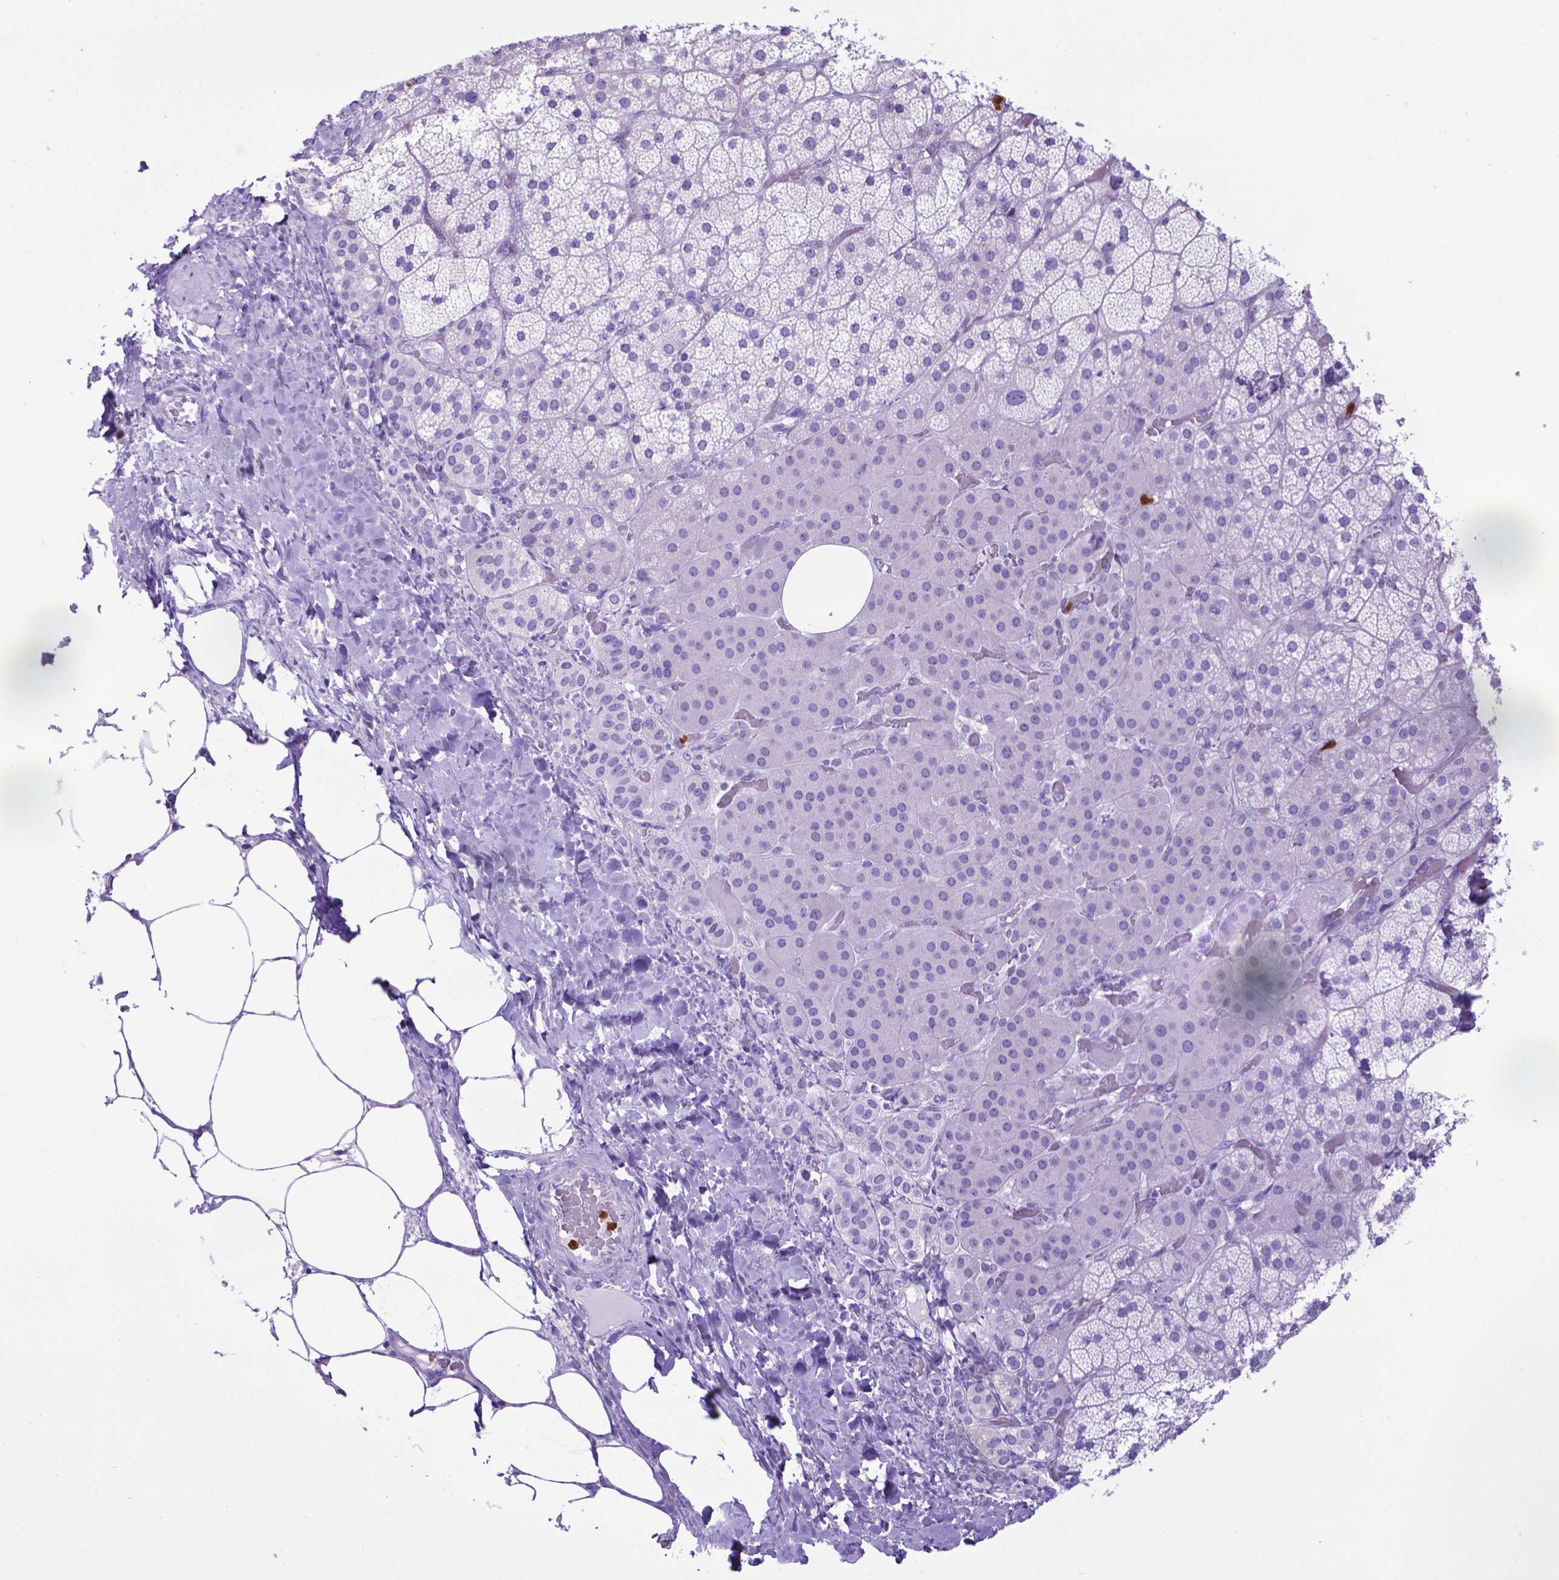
{"staining": {"intensity": "negative", "quantity": "none", "location": "none"}, "tissue": "adrenal gland", "cell_type": "Glandular cells", "image_type": "normal", "snomed": [{"axis": "morphology", "description": "Normal tissue, NOS"}, {"axis": "topography", "description": "Adrenal gland"}], "caption": "Immunohistochemistry (IHC) histopathology image of unremarkable adrenal gland stained for a protein (brown), which displays no staining in glandular cells.", "gene": "LZTR1", "patient": {"sex": "male", "age": 57}}